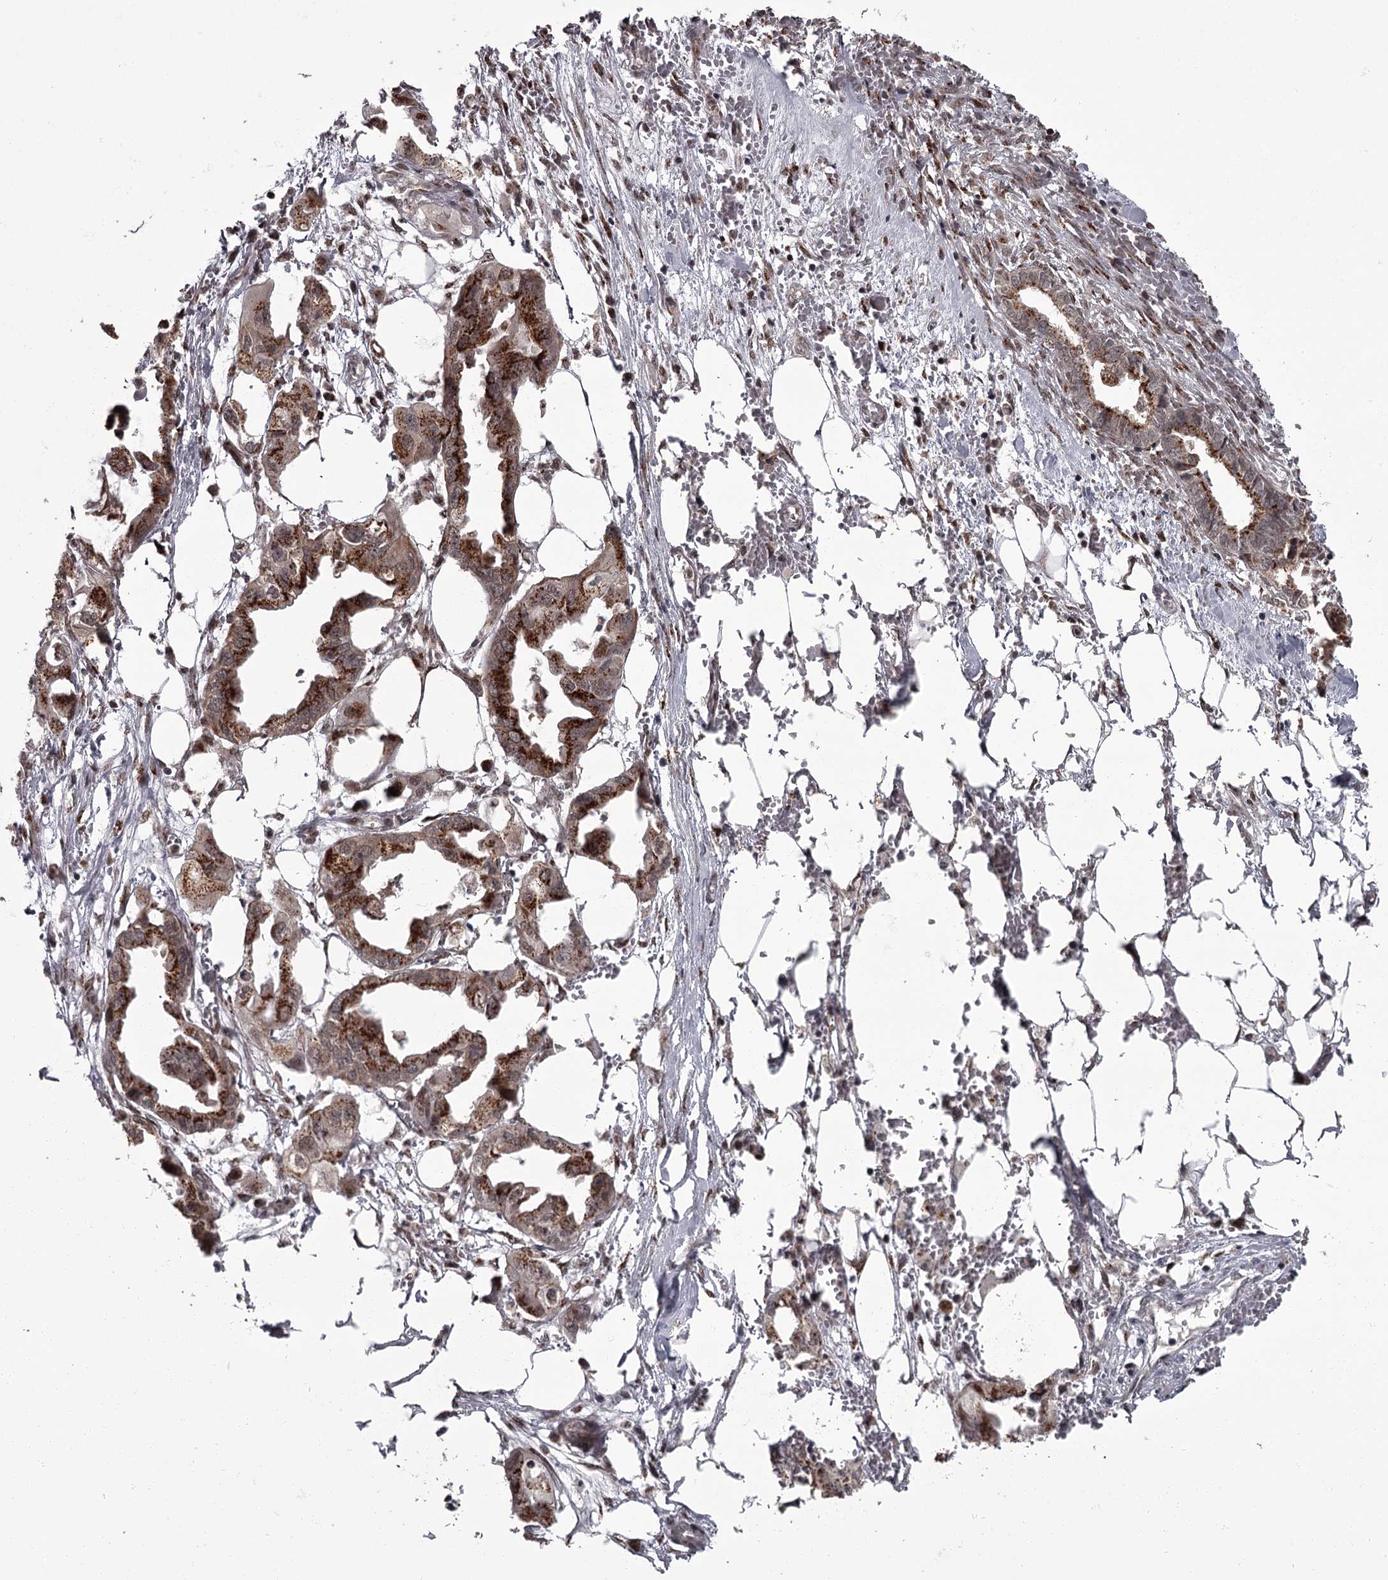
{"staining": {"intensity": "moderate", "quantity": ">75%", "location": "cytoplasmic/membranous,nuclear"}, "tissue": "endometrial cancer", "cell_type": "Tumor cells", "image_type": "cancer", "snomed": [{"axis": "morphology", "description": "Adenocarcinoma, NOS"}, {"axis": "morphology", "description": "Adenocarcinoma, metastatic, NOS"}, {"axis": "topography", "description": "Adipose tissue"}, {"axis": "topography", "description": "Endometrium"}], "caption": "Endometrial cancer (adenocarcinoma) stained with a brown dye shows moderate cytoplasmic/membranous and nuclear positive staining in approximately >75% of tumor cells.", "gene": "CEP83", "patient": {"sex": "female", "age": 67}}